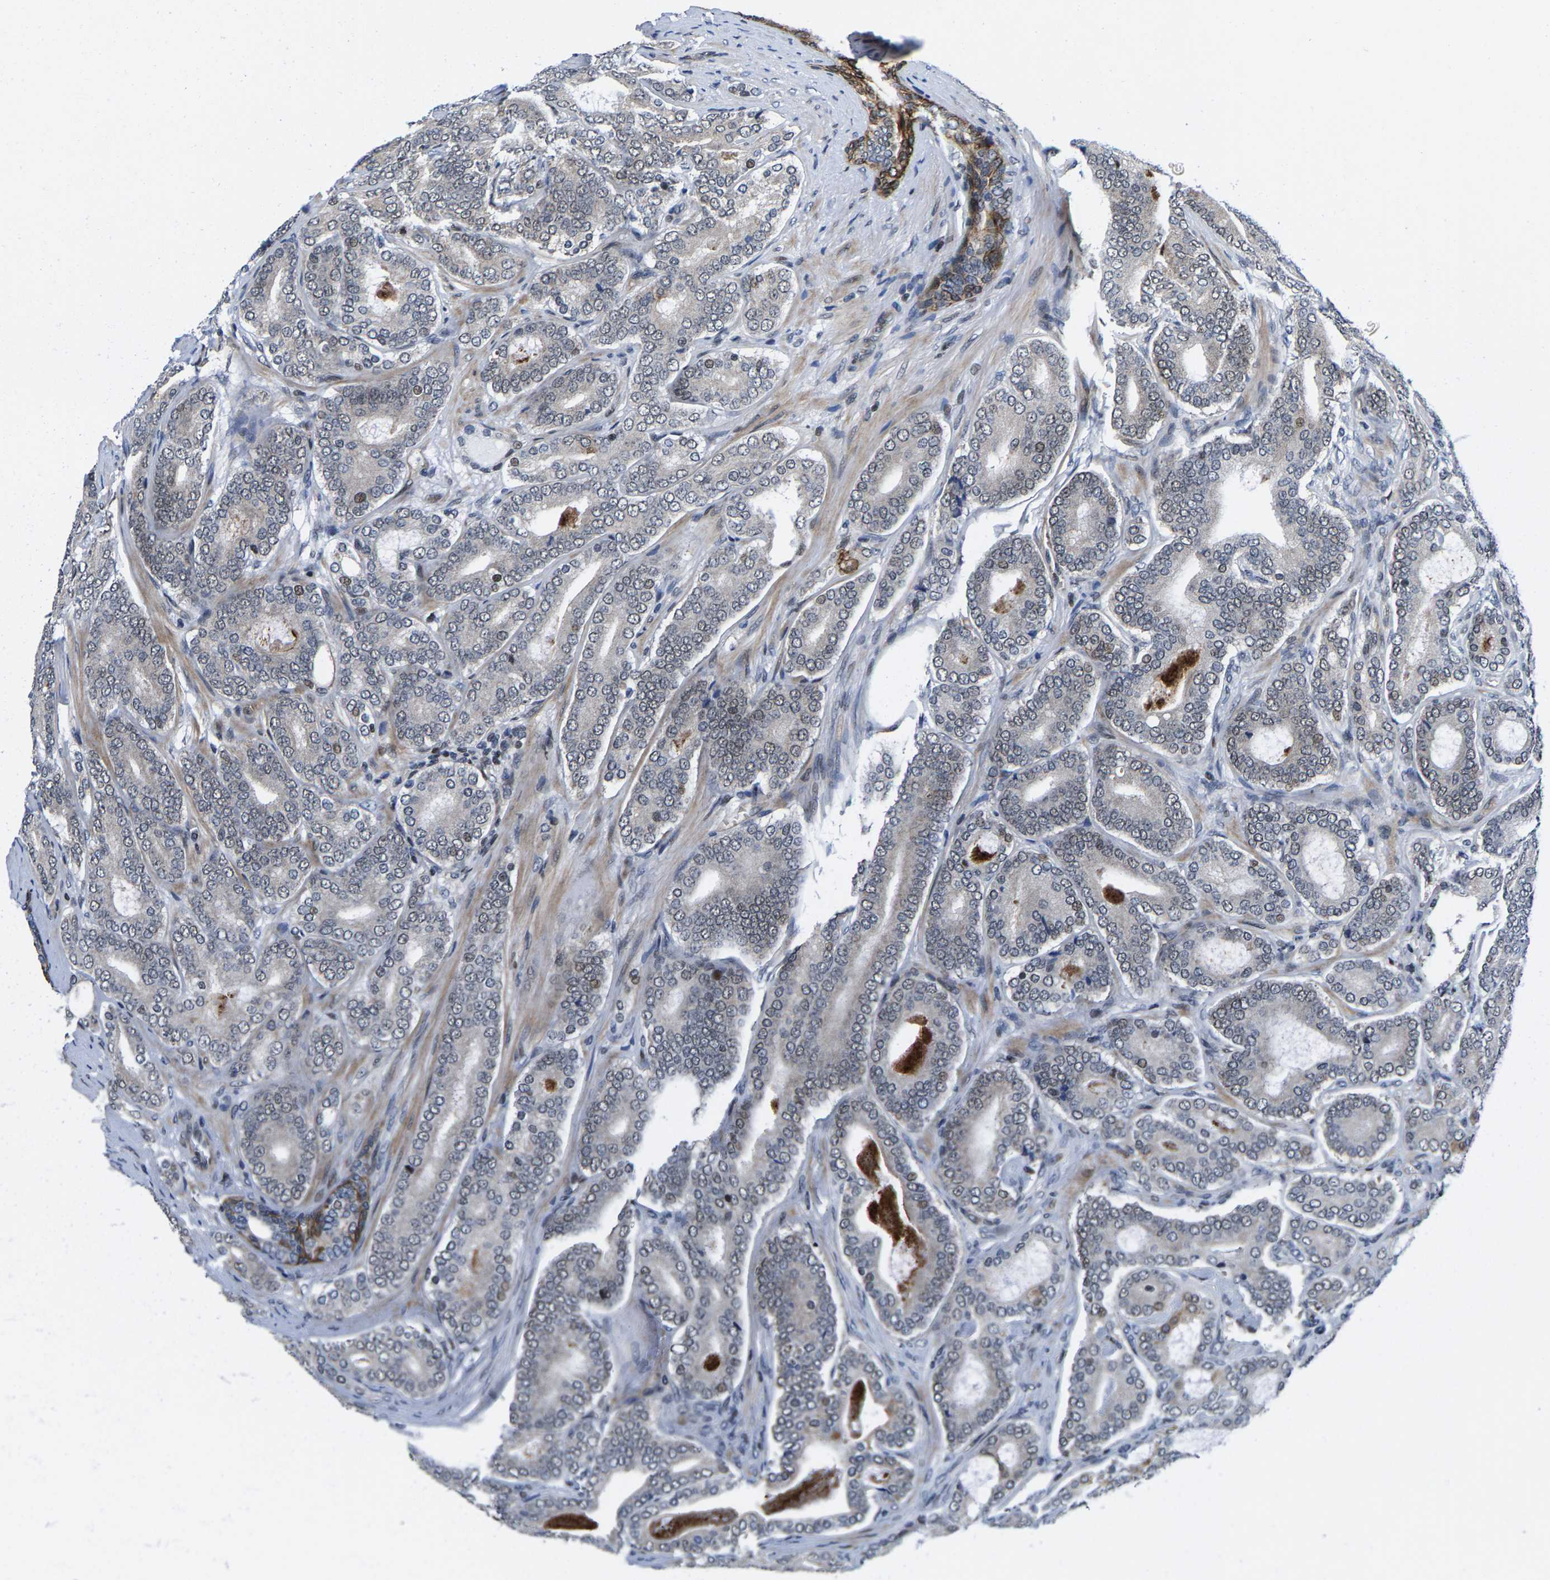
{"staining": {"intensity": "weak", "quantity": "<25%", "location": "nuclear"}, "tissue": "prostate cancer", "cell_type": "Tumor cells", "image_type": "cancer", "snomed": [{"axis": "morphology", "description": "Adenocarcinoma, High grade"}, {"axis": "topography", "description": "Prostate"}], "caption": "There is no significant positivity in tumor cells of adenocarcinoma (high-grade) (prostate).", "gene": "GTPBP10", "patient": {"sex": "male", "age": 60}}